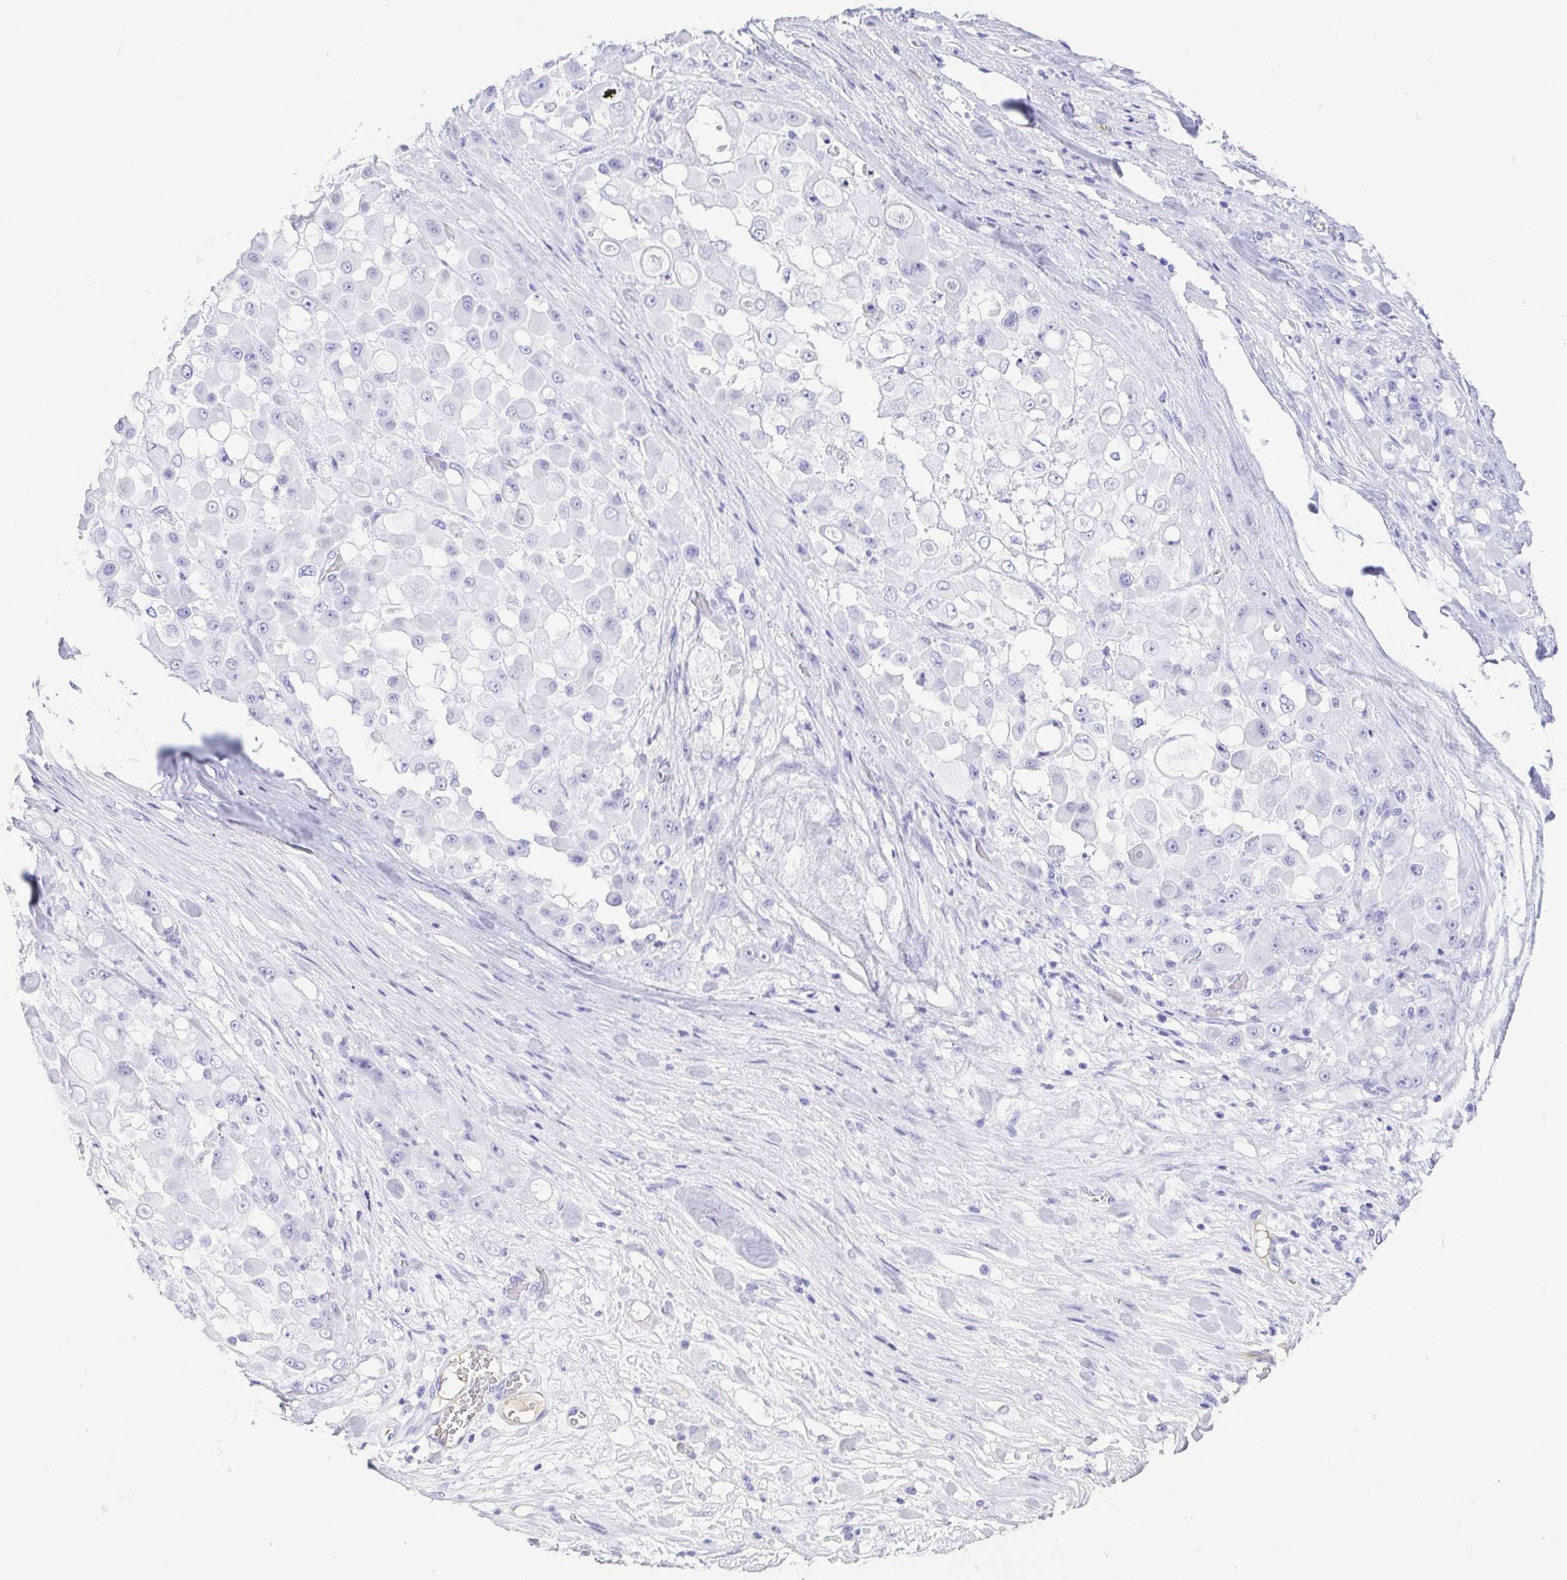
{"staining": {"intensity": "negative", "quantity": "none", "location": "none"}, "tissue": "stomach cancer", "cell_type": "Tumor cells", "image_type": "cancer", "snomed": [{"axis": "morphology", "description": "Adenocarcinoma, NOS"}, {"axis": "topography", "description": "Stomach"}], "caption": "Tumor cells show no significant protein expression in adenocarcinoma (stomach).", "gene": "GKN1", "patient": {"sex": "female", "age": 76}}